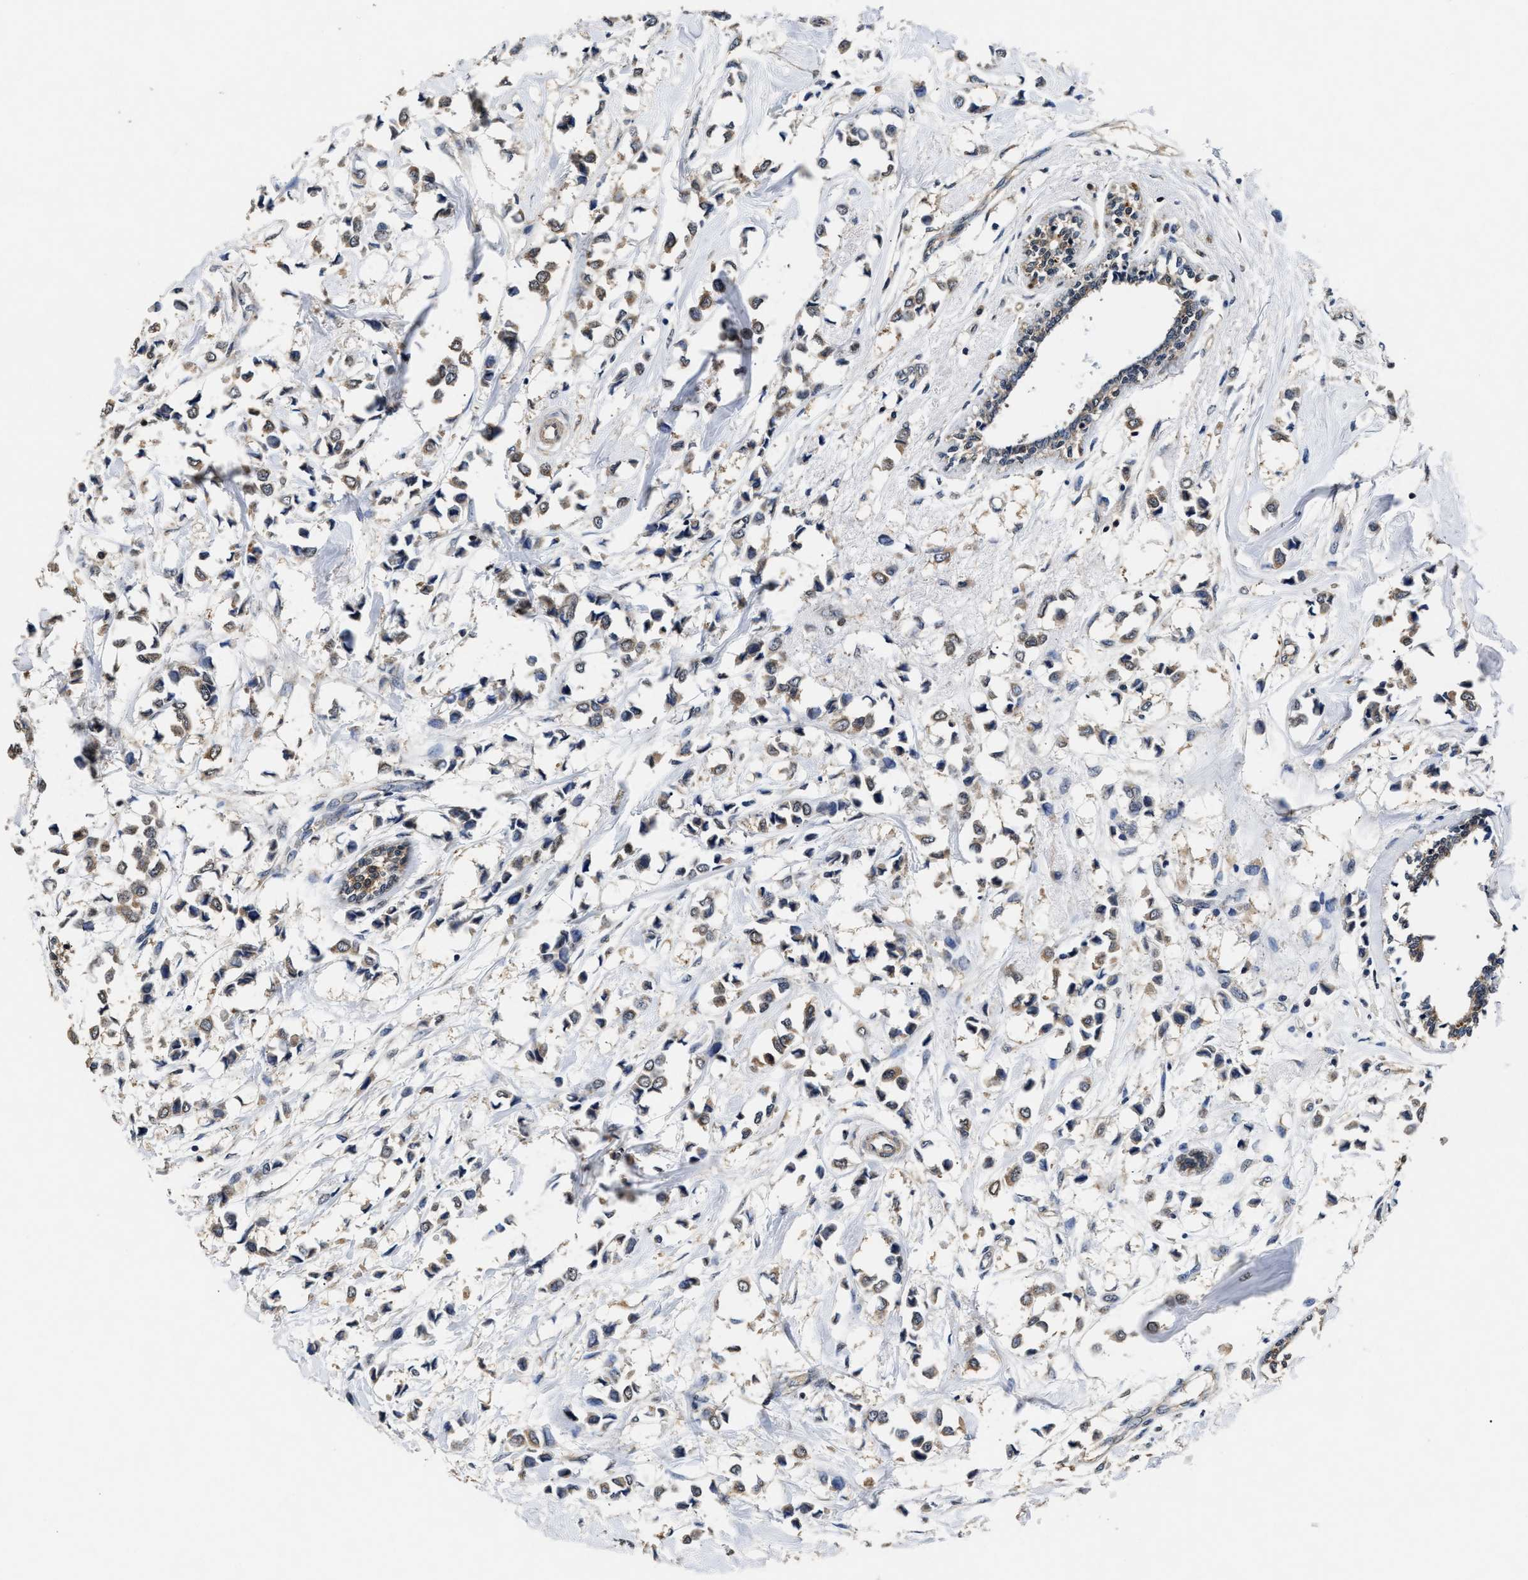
{"staining": {"intensity": "moderate", "quantity": ">75%", "location": "cytoplasmic/membranous"}, "tissue": "breast cancer", "cell_type": "Tumor cells", "image_type": "cancer", "snomed": [{"axis": "morphology", "description": "Lobular carcinoma"}, {"axis": "topography", "description": "Breast"}], "caption": "A medium amount of moderate cytoplasmic/membranous staining is present in about >75% of tumor cells in breast cancer tissue. (Stains: DAB in brown, nuclei in blue, Microscopy: brightfield microscopy at high magnification).", "gene": "ACAT2", "patient": {"sex": "female", "age": 51}}